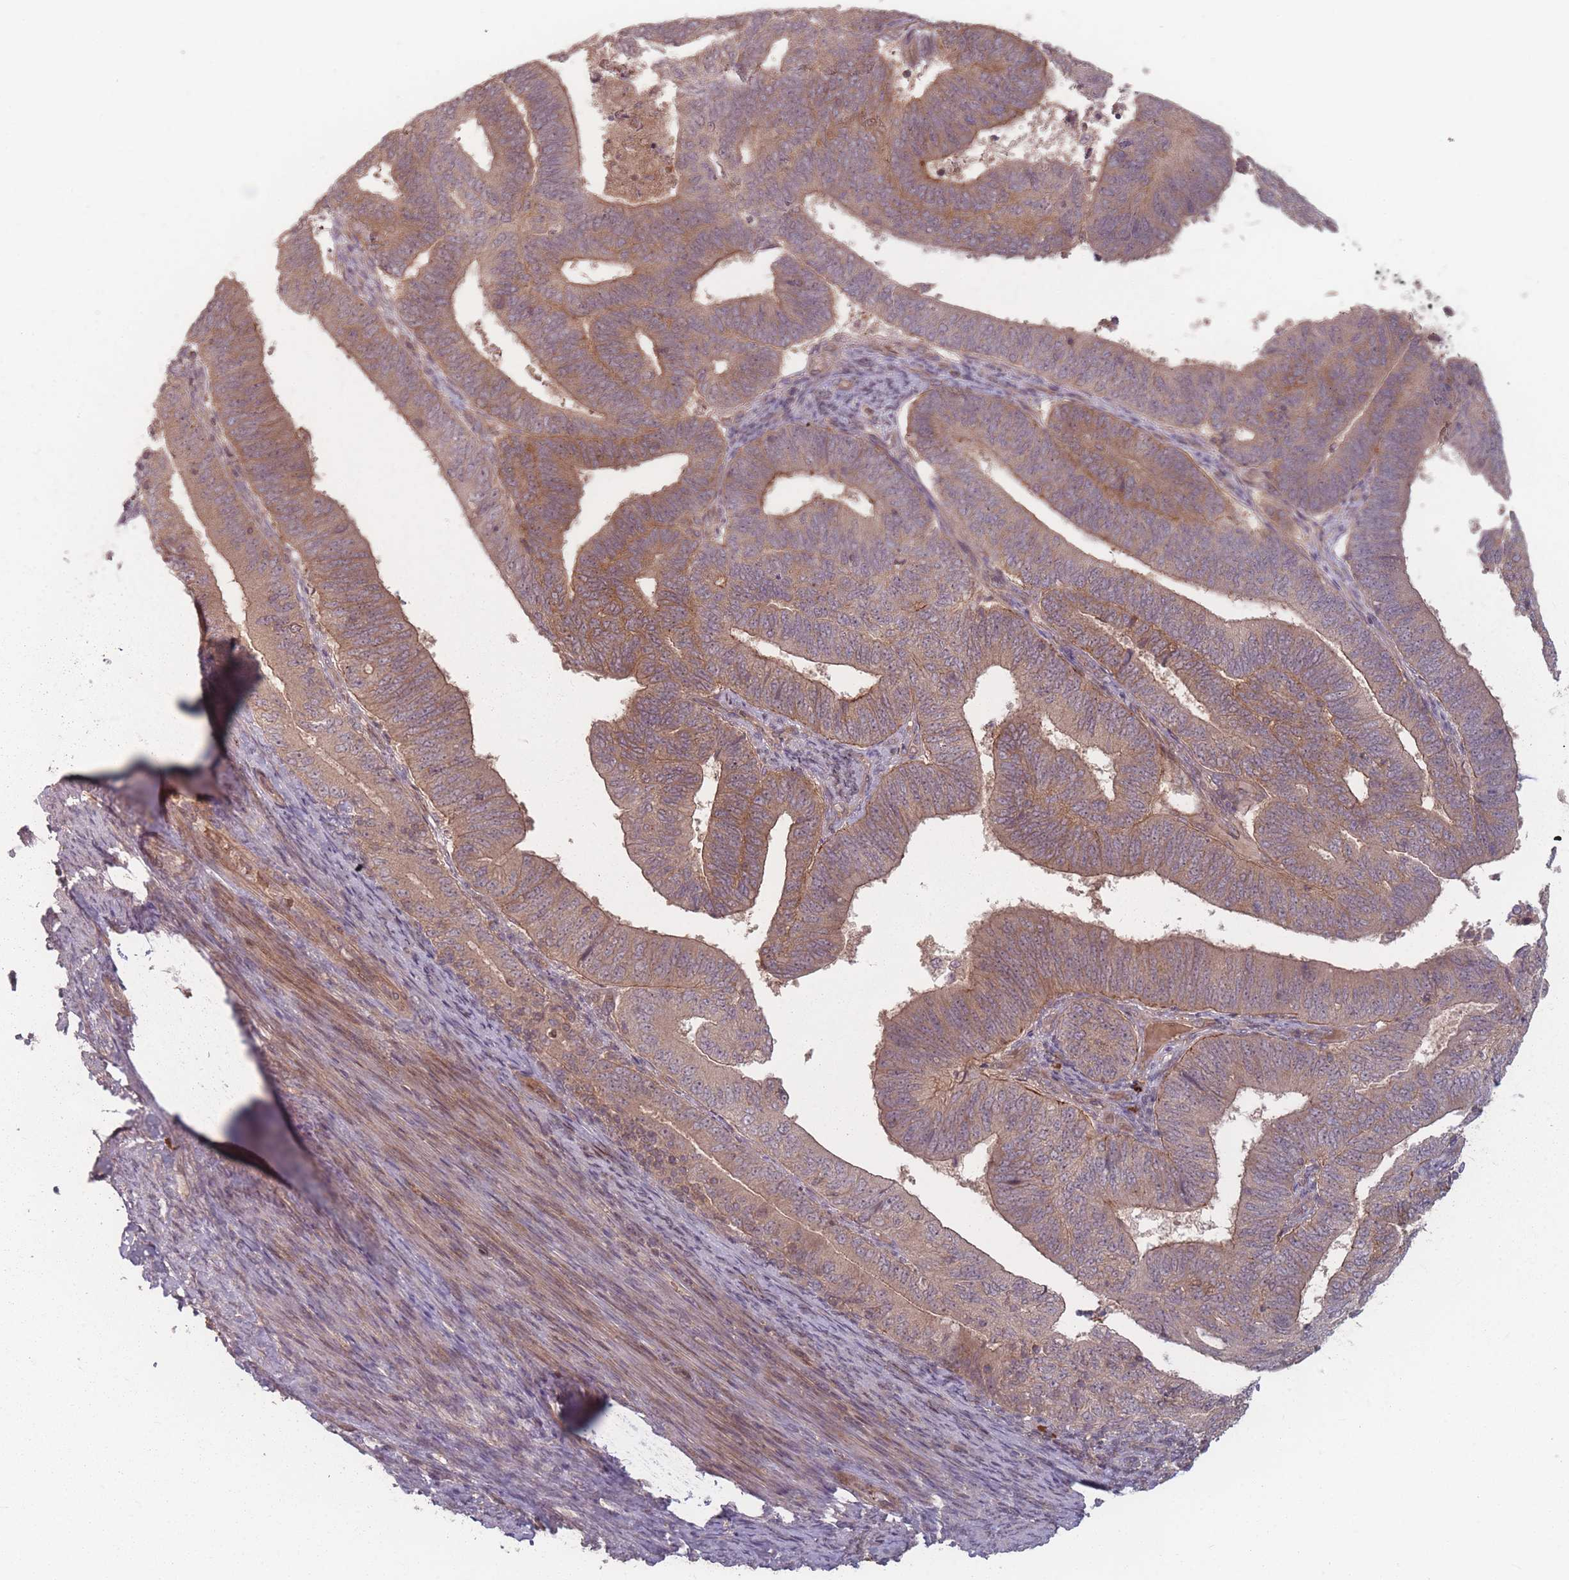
{"staining": {"intensity": "moderate", "quantity": ">75%", "location": "cytoplasmic/membranous"}, "tissue": "endometrial cancer", "cell_type": "Tumor cells", "image_type": "cancer", "snomed": [{"axis": "morphology", "description": "Adenocarcinoma, NOS"}, {"axis": "topography", "description": "Endometrium"}], "caption": "The photomicrograph reveals immunohistochemical staining of adenocarcinoma (endometrial). There is moderate cytoplasmic/membranous positivity is identified in approximately >75% of tumor cells.", "gene": "HAGH", "patient": {"sex": "female", "age": 70}}